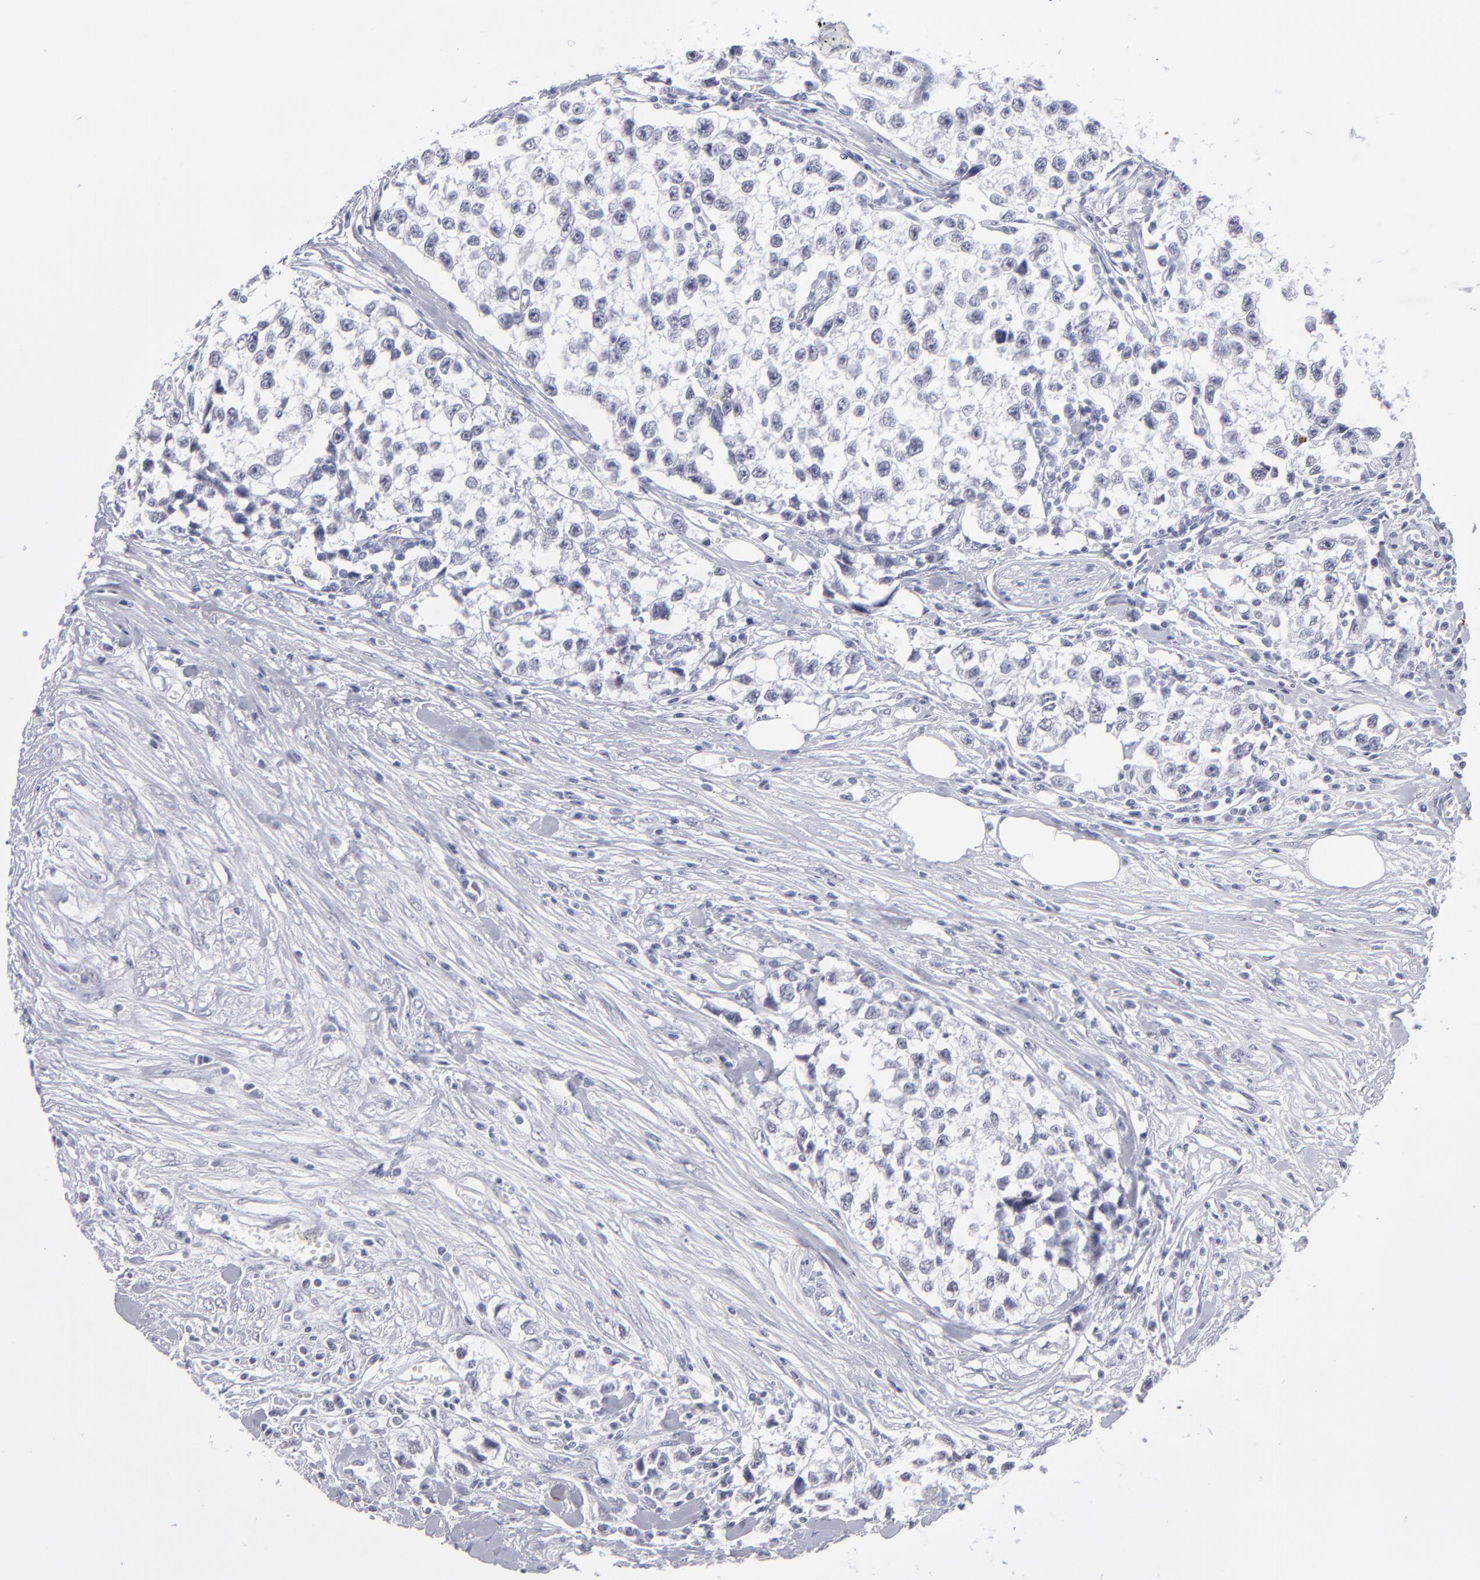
{"staining": {"intensity": "negative", "quantity": "none", "location": "none"}, "tissue": "testis cancer", "cell_type": "Tumor cells", "image_type": "cancer", "snomed": [{"axis": "morphology", "description": "Seminoma, NOS"}, {"axis": "morphology", "description": "Carcinoma, Embryonal, NOS"}, {"axis": "topography", "description": "Testis"}], "caption": "Testis cancer was stained to show a protein in brown. There is no significant staining in tumor cells. The staining was performed using DAB to visualize the protein expression in brown, while the nuclei were stained in blue with hematoxylin (Magnification: 20x).", "gene": "ALDOB", "patient": {"sex": "male", "age": 30}}